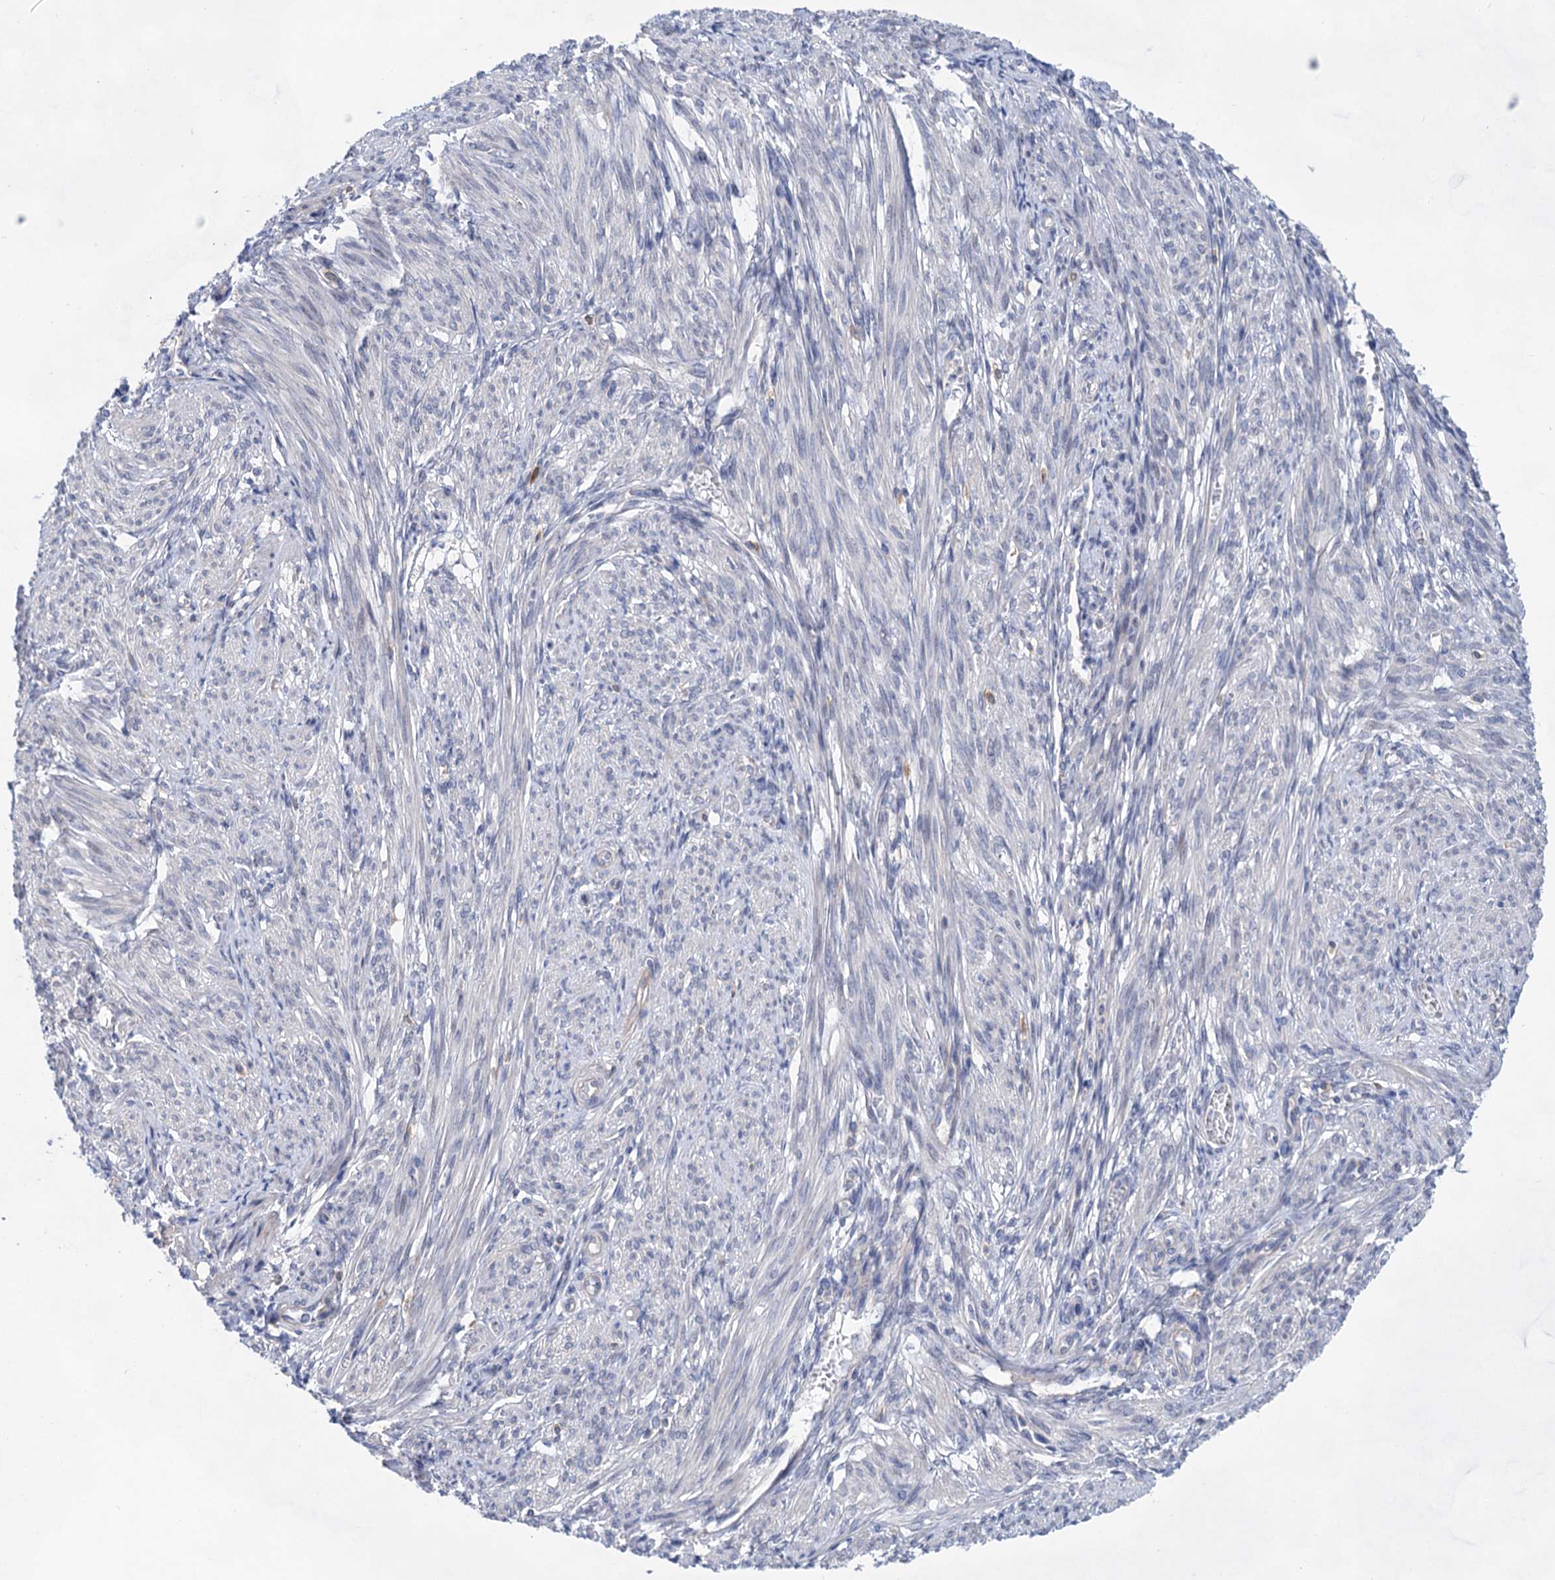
{"staining": {"intensity": "negative", "quantity": "none", "location": "none"}, "tissue": "smooth muscle", "cell_type": "Smooth muscle cells", "image_type": "normal", "snomed": [{"axis": "morphology", "description": "Normal tissue, NOS"}, {"axis": "topography", "description": "Smooth muscle"}], "caption": "Human smooth muscle stained for a protein using immunohistochemistry demonstrates no staining in smooth muscle cells.", "gene": "MORN3", "patient": {"sex": "female", "age": 39}}